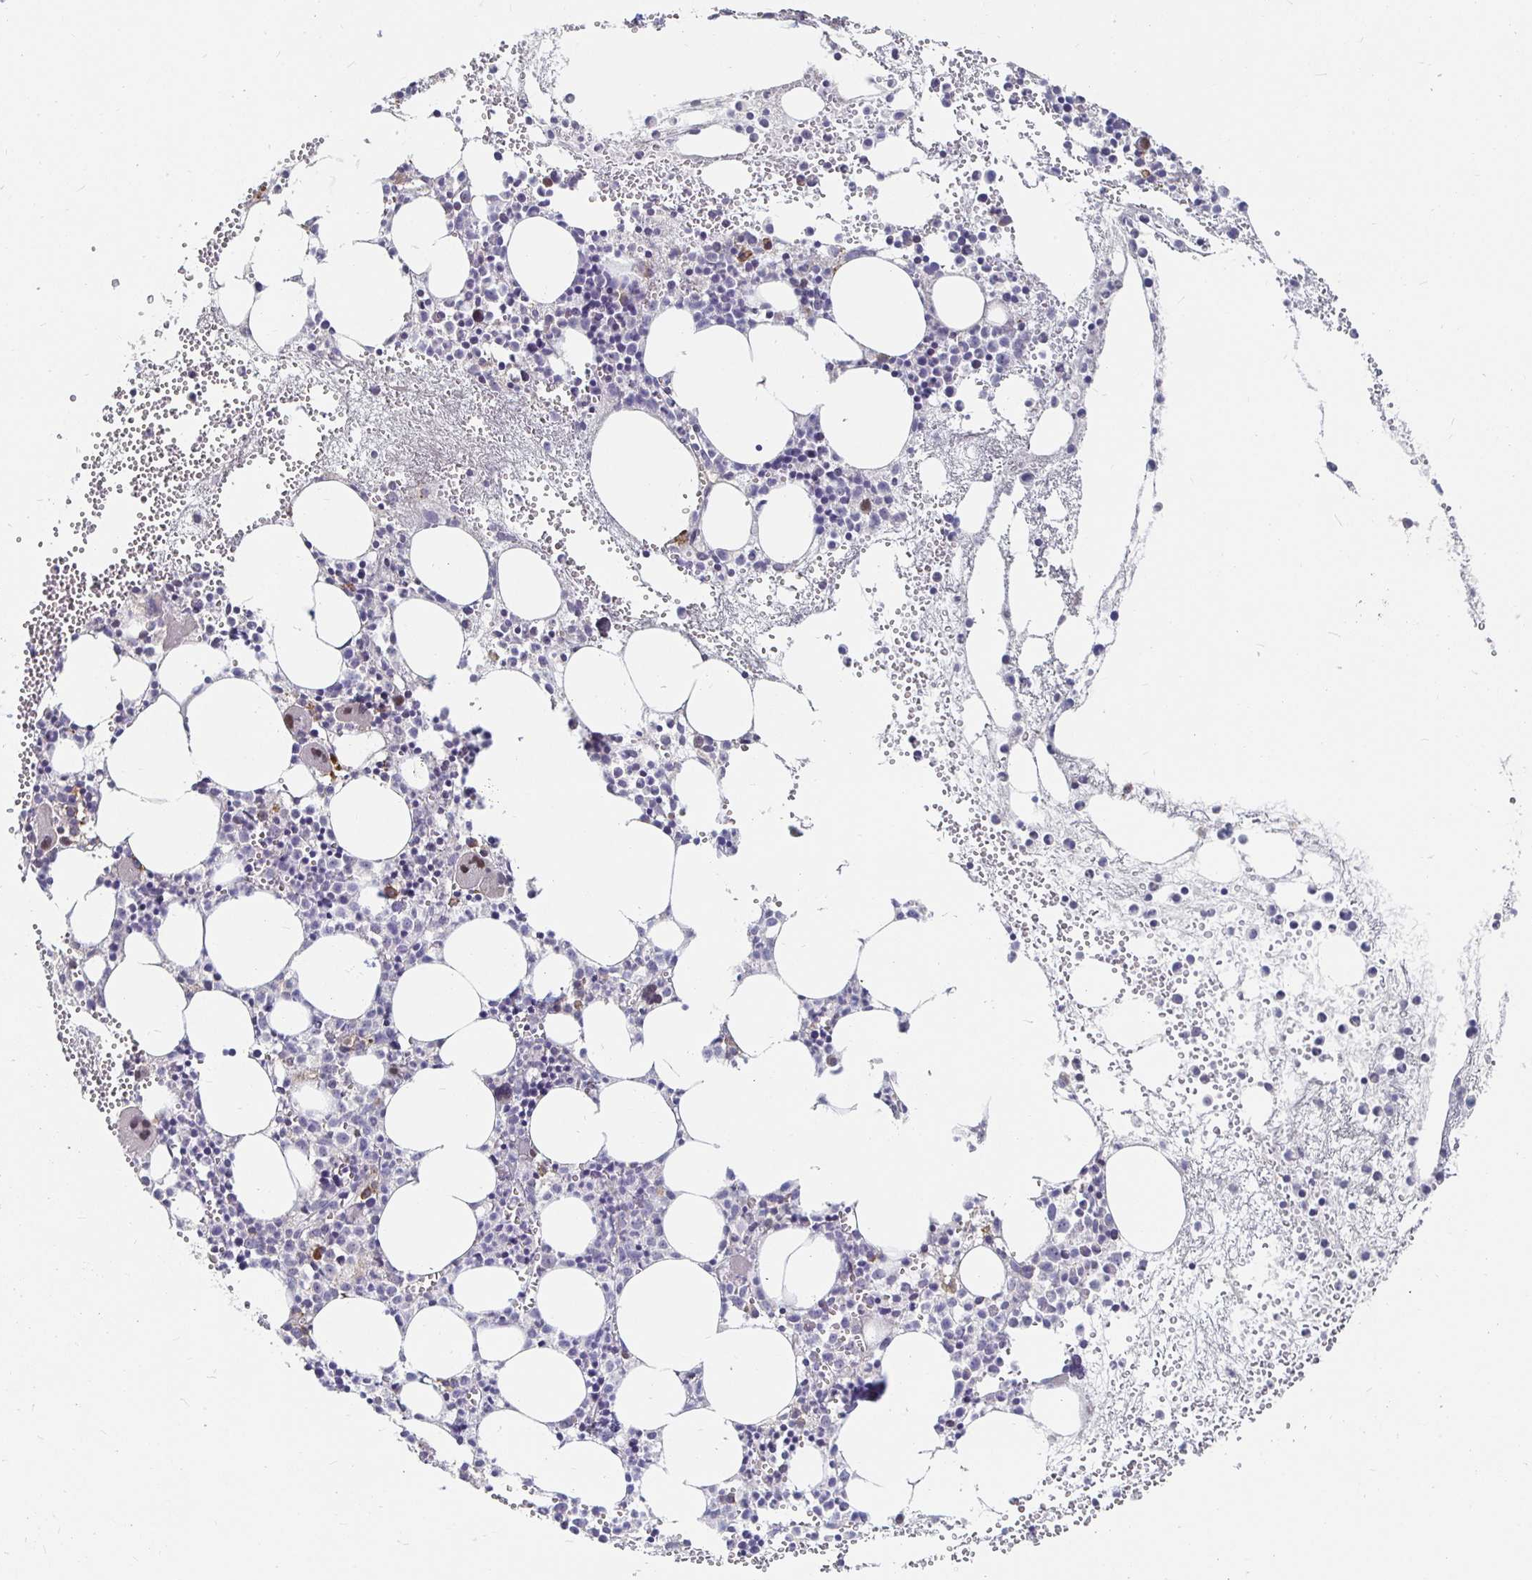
{"staining": {"intensity": "moderate", "quantity": "<25%", "location": "cytoplasmic/membranous,nuclear"}, "tissue": "bone marrow", "cell_type": "Hematopoietic cells", "image_type": "normal", "snomed": [{"axis": "morphology", "description": "Normal tissue, NOS"}, {"axis": "topography", "description": "Bone marrow"}], "caption": "Immunohistochemistry (IHC) image of benign bone marrow: human bone marrow stained using immunohistochemistry (IHC) reveals low levels of moderate protein expression localized specifically in the cytoplasmic/membranous,nuclear of hematopoietic cells, appearing as a cytoplasmic/membranous,nuclear brown color.", "gene": "MEIS1", "patient": {"sex": "female", "age": 57}}